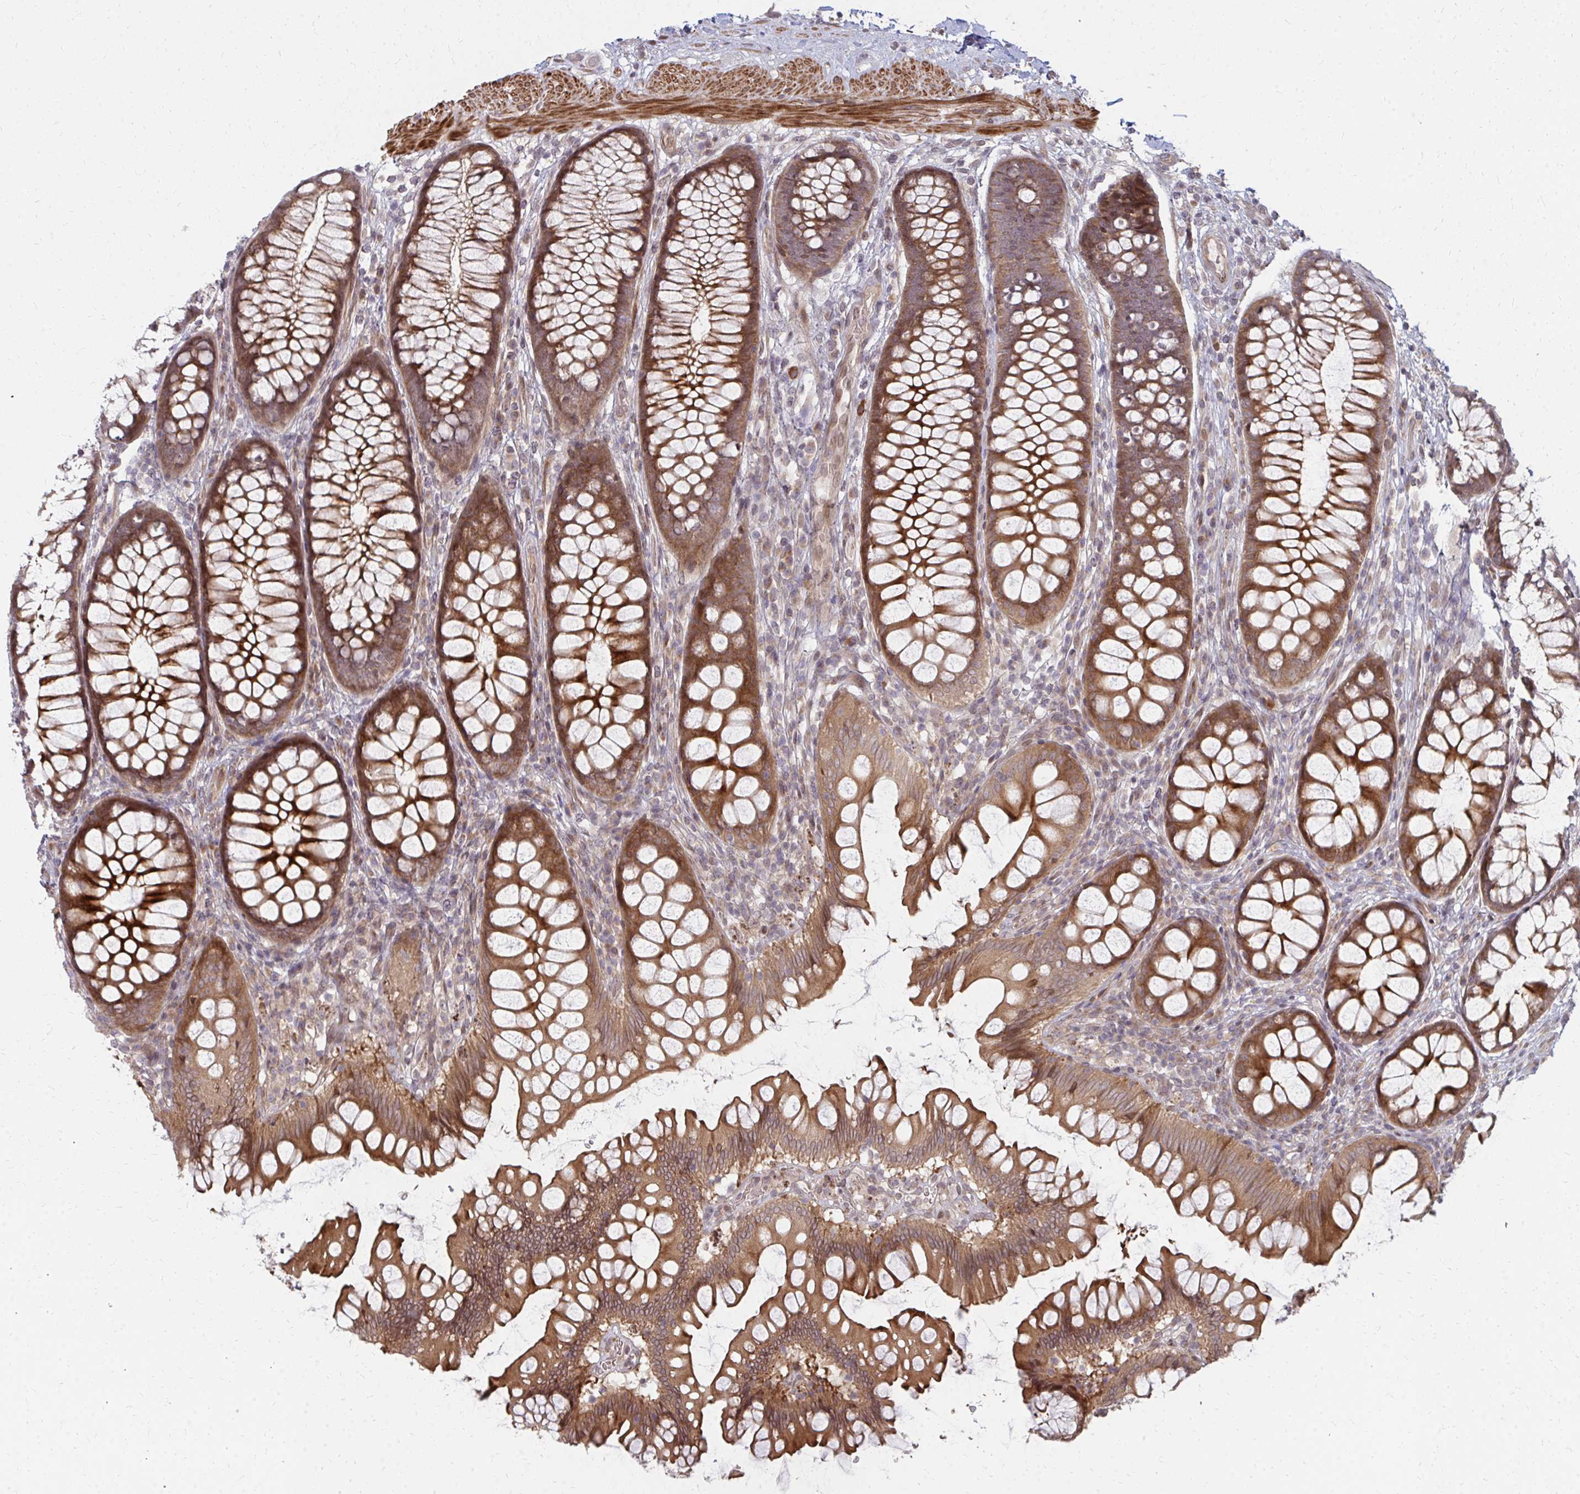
{"staining": {"intensity": "moderate", "quantity": ">75%", "location": "cytoplasmic/membranous"}, "tissue": "colon", "cell_type": "Endothelial cells", "image_type": "normal", "snomed": [{"axis": "morphology", "description": "Normal tissue, NOS"}, {"axis": "morphology", "description": "Adenoma, NOS"}, {"axis": "topography", "description": "Soft tissue"}, {"axis": "topography", "description": "Colon"}], "caption": "High-magnification brightfield microscopy of benign colon stained with DAB (brown) and counterstained with hematoxylin (blue). endothelial cells exhibit moderate cytoplasmic/membranous staining is present in about>75% of cells. The staining is performed using DAB (3,3'-diaminobenzidine) brown chromogen to label protein expression. The nuclei are counter-stained blue using hematoxylin.", "gene": "ZNF285", "patient": {"sex": "male", "age": 47}}